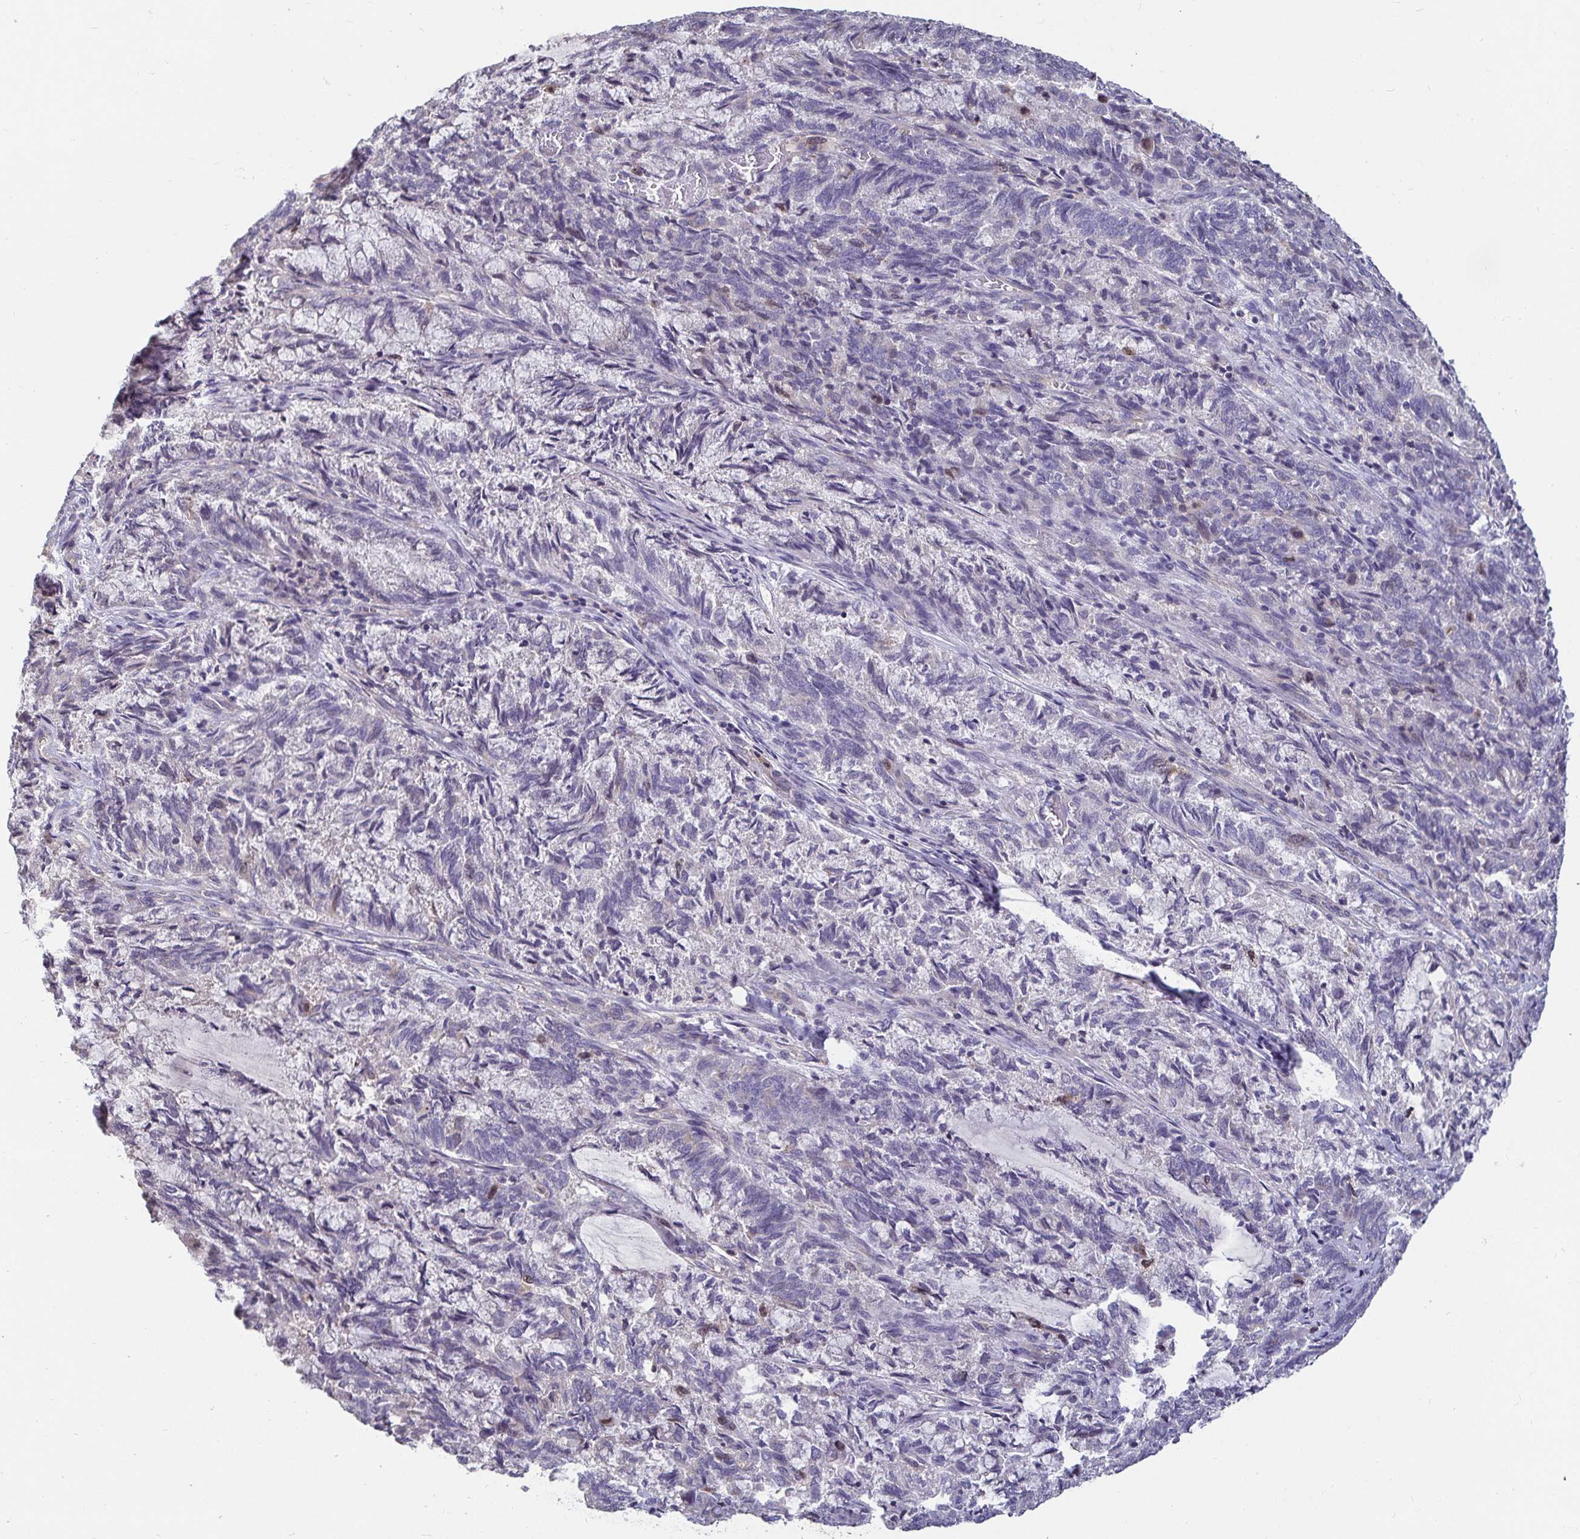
{"staining": {"intensity": "negative", "quantity": "none", "location": "none"}, "tissue": "endometrial cancer", "cell_type": "Tumor cells", "image_type": "cancer", "snomed": [{"axis": "morphology", "description": "Adenocarcinoma, NOS"}, {"axis": "topography", "description": "Endometrium"}], "caption": "The histopathology image demonstrates no staining of tumor cells in endometrial cancer (adenocarcinoma). The staining was performed using DAB (3,3'-diaminobenzidine) to visualize the protein expression in brown, while the nuclei were stained in blue with hematoxylin (Magnification: 20x).", "gene": "ANLN", "patient": {"sex": "female", "age": 80}}